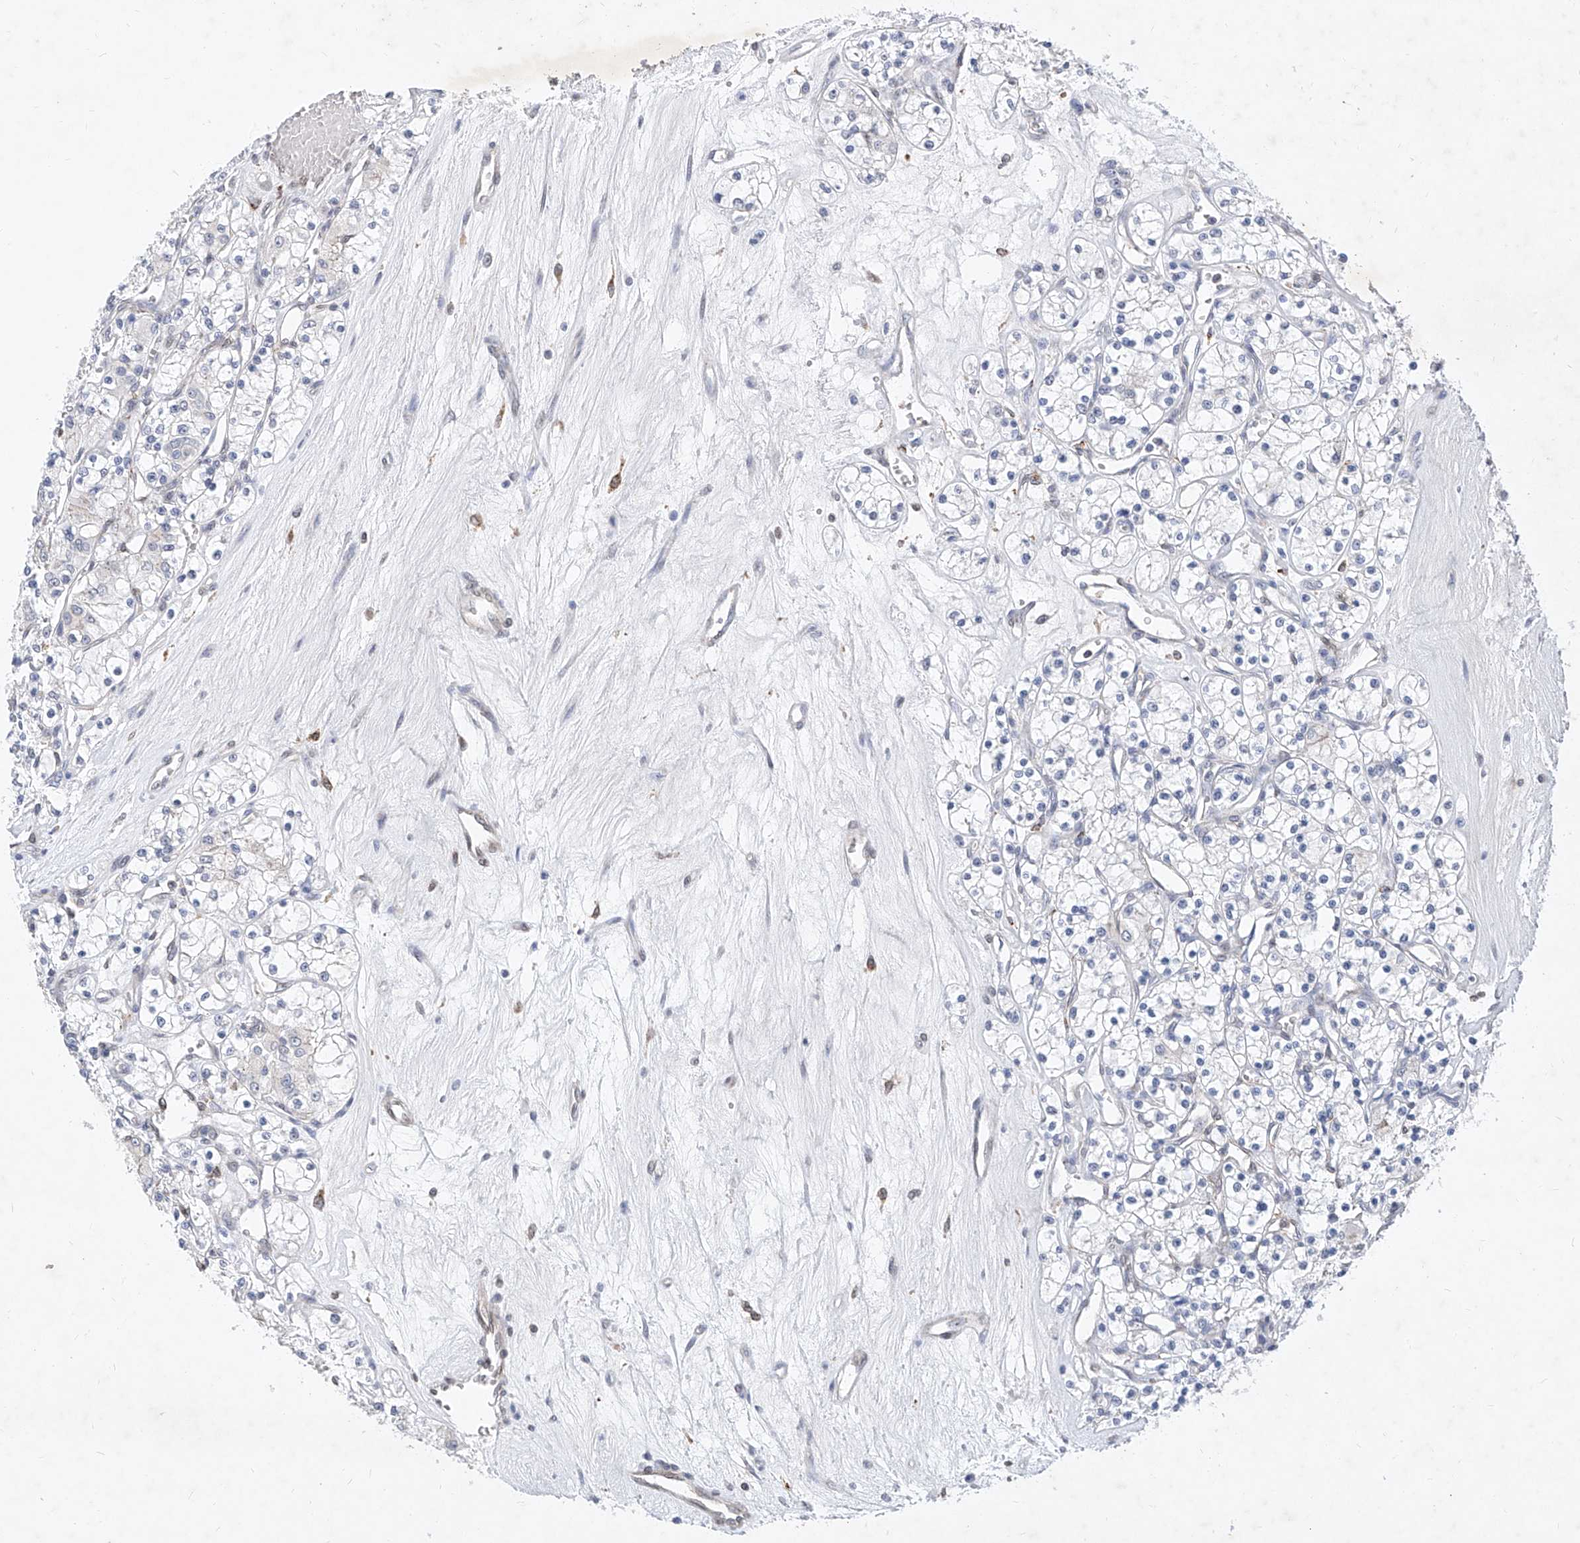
{"staining": {"intensity": "negative", "quantity": "none", "location": "none"}, "tissue": "renal cancer", "cell_type": "Tumor cells", "image_type": "cancer", "snomed": [{"axis": "morphology", "description": "Adenocarcinoma, NOS"}, {"axis": "topography", "description": "Kidney"}], "caption": "Immunohistochemistry micrograph of human renal adenocarcinoma stained for a protein (brown), which displays no staining in tumor cells.", "gene": "MX2", "patient": {"sex": "female", "age": 59}}